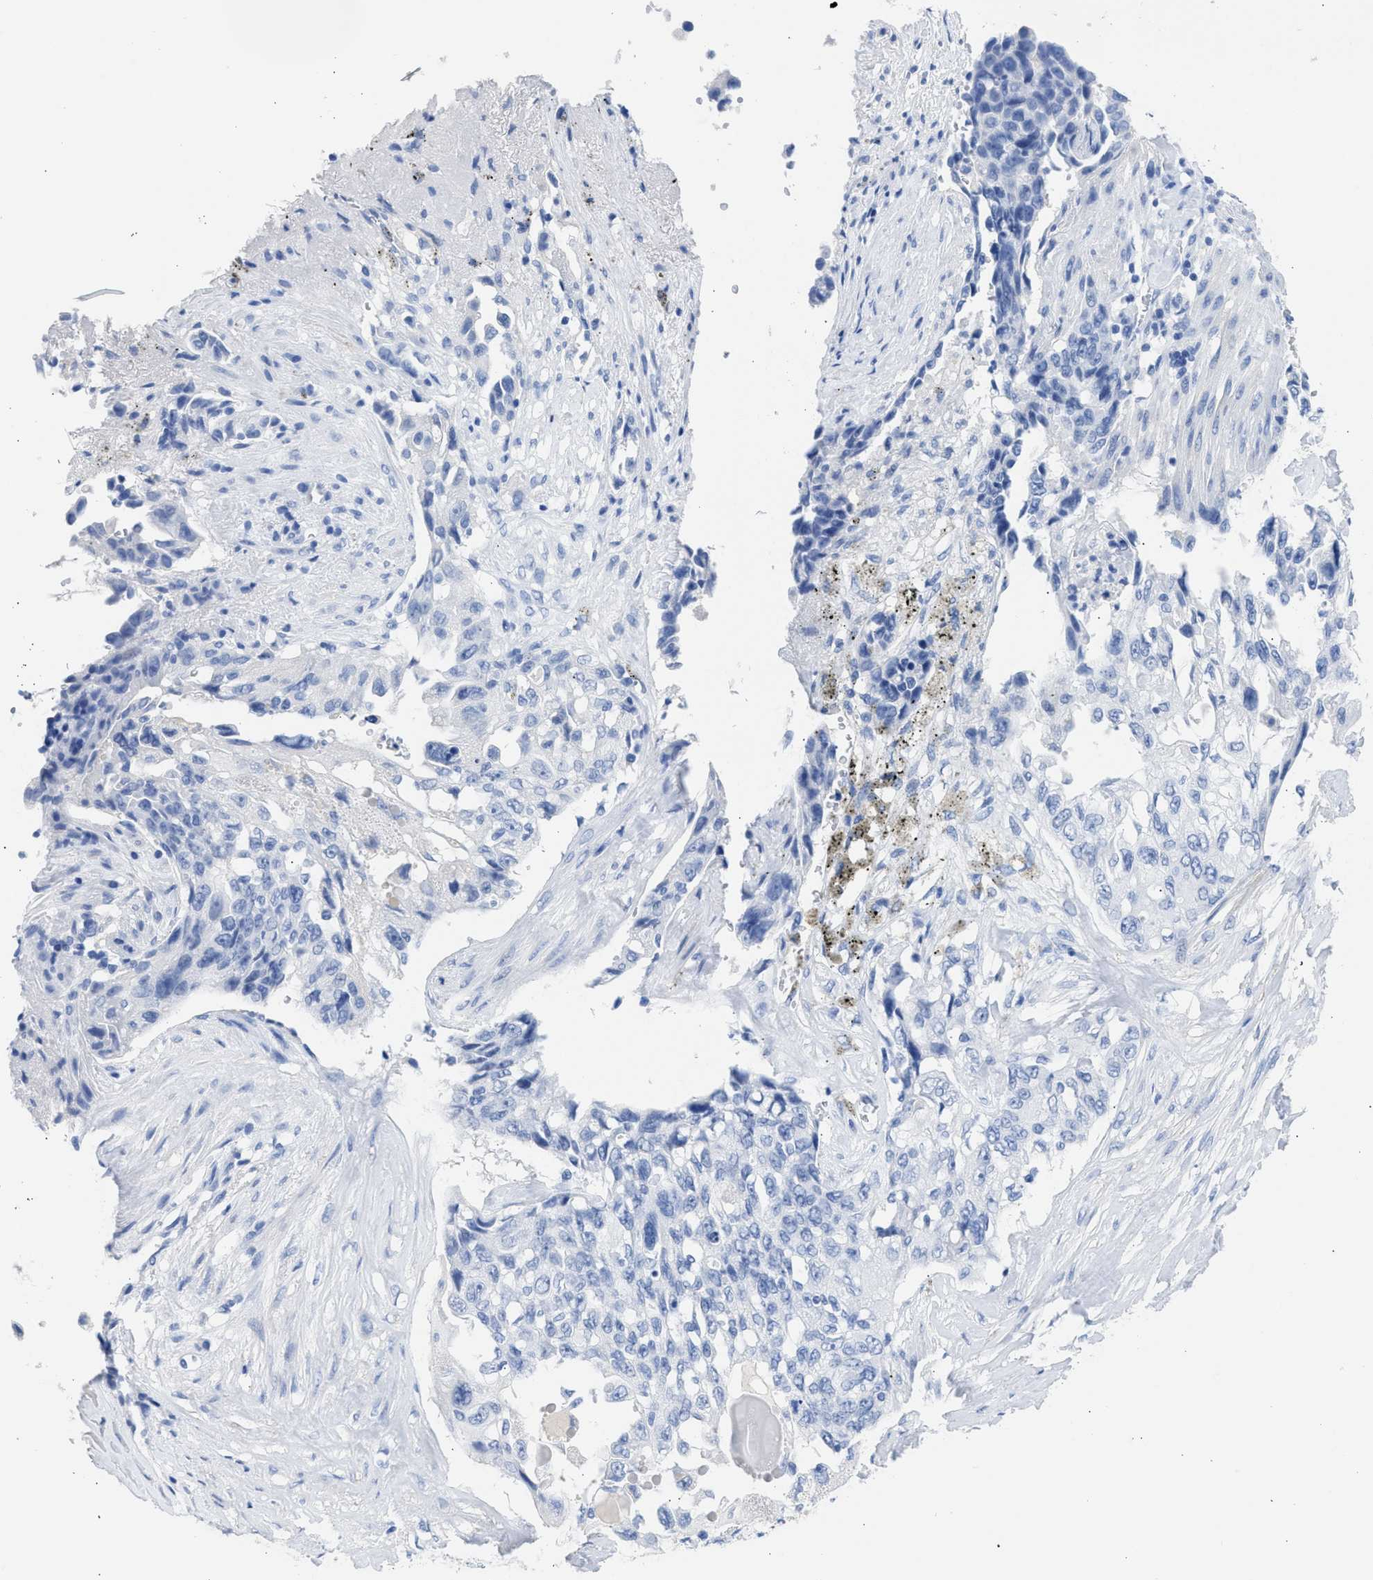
{"staining": {"intensity": "negative", "quantity": "none", "location": "none"}, "tissue": "lung cancer", "cell_type": "Tumor cells", "image_type": "cancer", "snomed": [{"axis": "morphology", "description": "Adenocarcinoma, NOS"}, {"axis": "topography", "description": "Lung"}], "caption": "IHC image of neoplastic tissue: human lung cancer stained with DAB (3,3'-diaminobenzidine) reveals no significant protein expression in tumor cells. (Immunohistochemistry, brightfield microscopy, high magnification).", "gene": "NCAM1", "patient": {"sex": "female", "age": 51}}